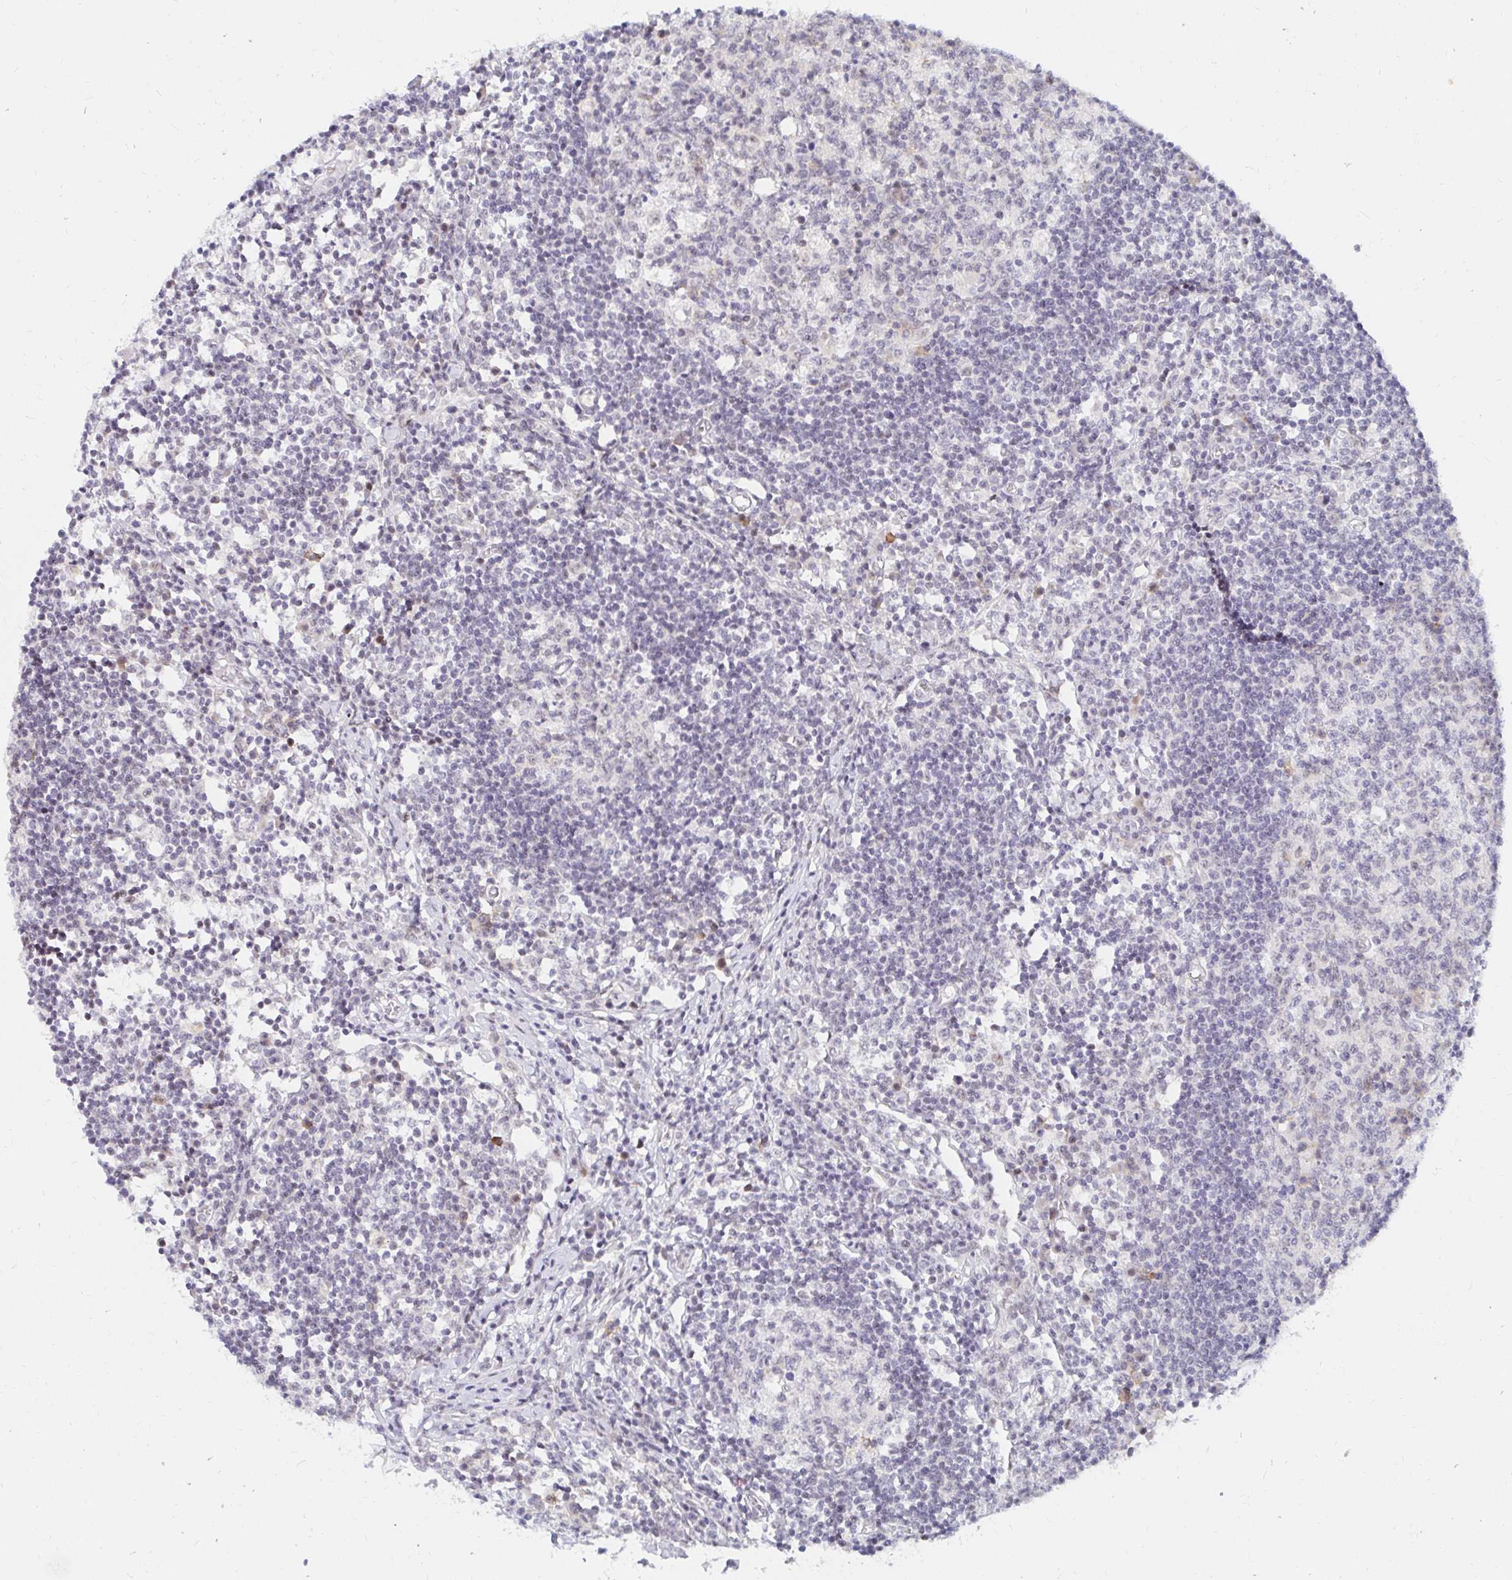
{"staining": {"intensity": "negative", "quantity": "none", "location": "none"}, "tissue": "lymph node", "cell_type": "Germinal center cells", "image_type": "normal", "snomed": [{"axis": "morphology", "description": "Normal tissue, NOS"}, {"axis": "topography", "description": "Lymph node"}], "caption": "Germinal center cells are negative for brown protein staining in normal lymph node. (Brightfield microscopy of DAB (3,3'-diaminobenzidine) immunohistochemistry (IHC) at high magnification).", "gene": "COL28A1", "patient": {"sex": "male", "age": 67}}